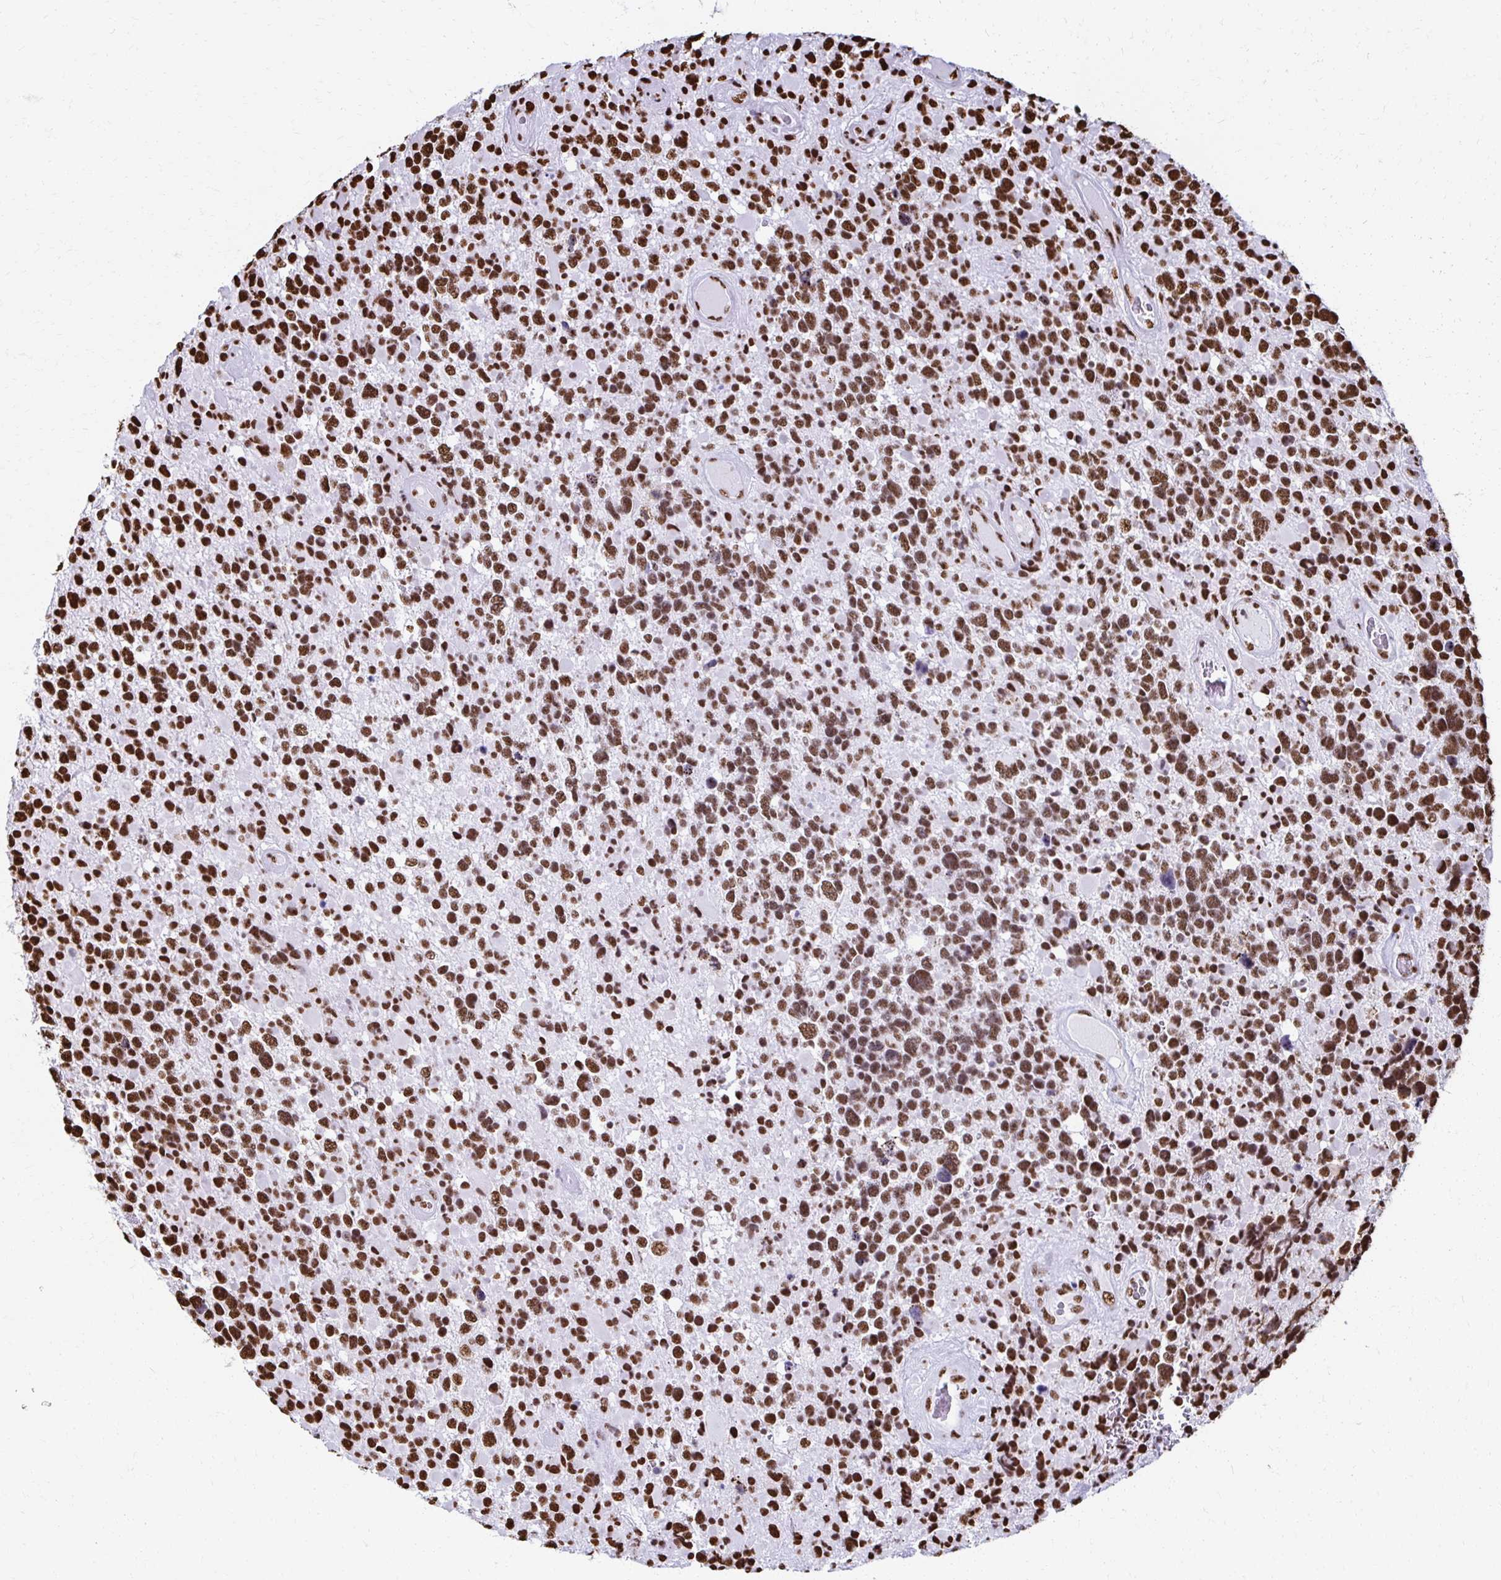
{"staining": {"intensity": "strong", "quantity": ">75%", "location": "nuclear"}, "tissue": "glioma", "cell_type": "Tumor cells", "image_type": "cancer", "snomed": [{"axis": "morphology", "description": "Glioma, malignant, High grade"}, {"axis": "topography", "description": "Brain"}], "caption": "Immunohistochemistry histopathology image of neoplastic tissue: human glioma stained using immunohistochemistry demonstrates high levels of strong protein expression localized specifically in the nuclear of tumor cells, appearing as a nuclear brown color.", "gene": "NONO", "patient": {"sex": "female", "age": 40}}